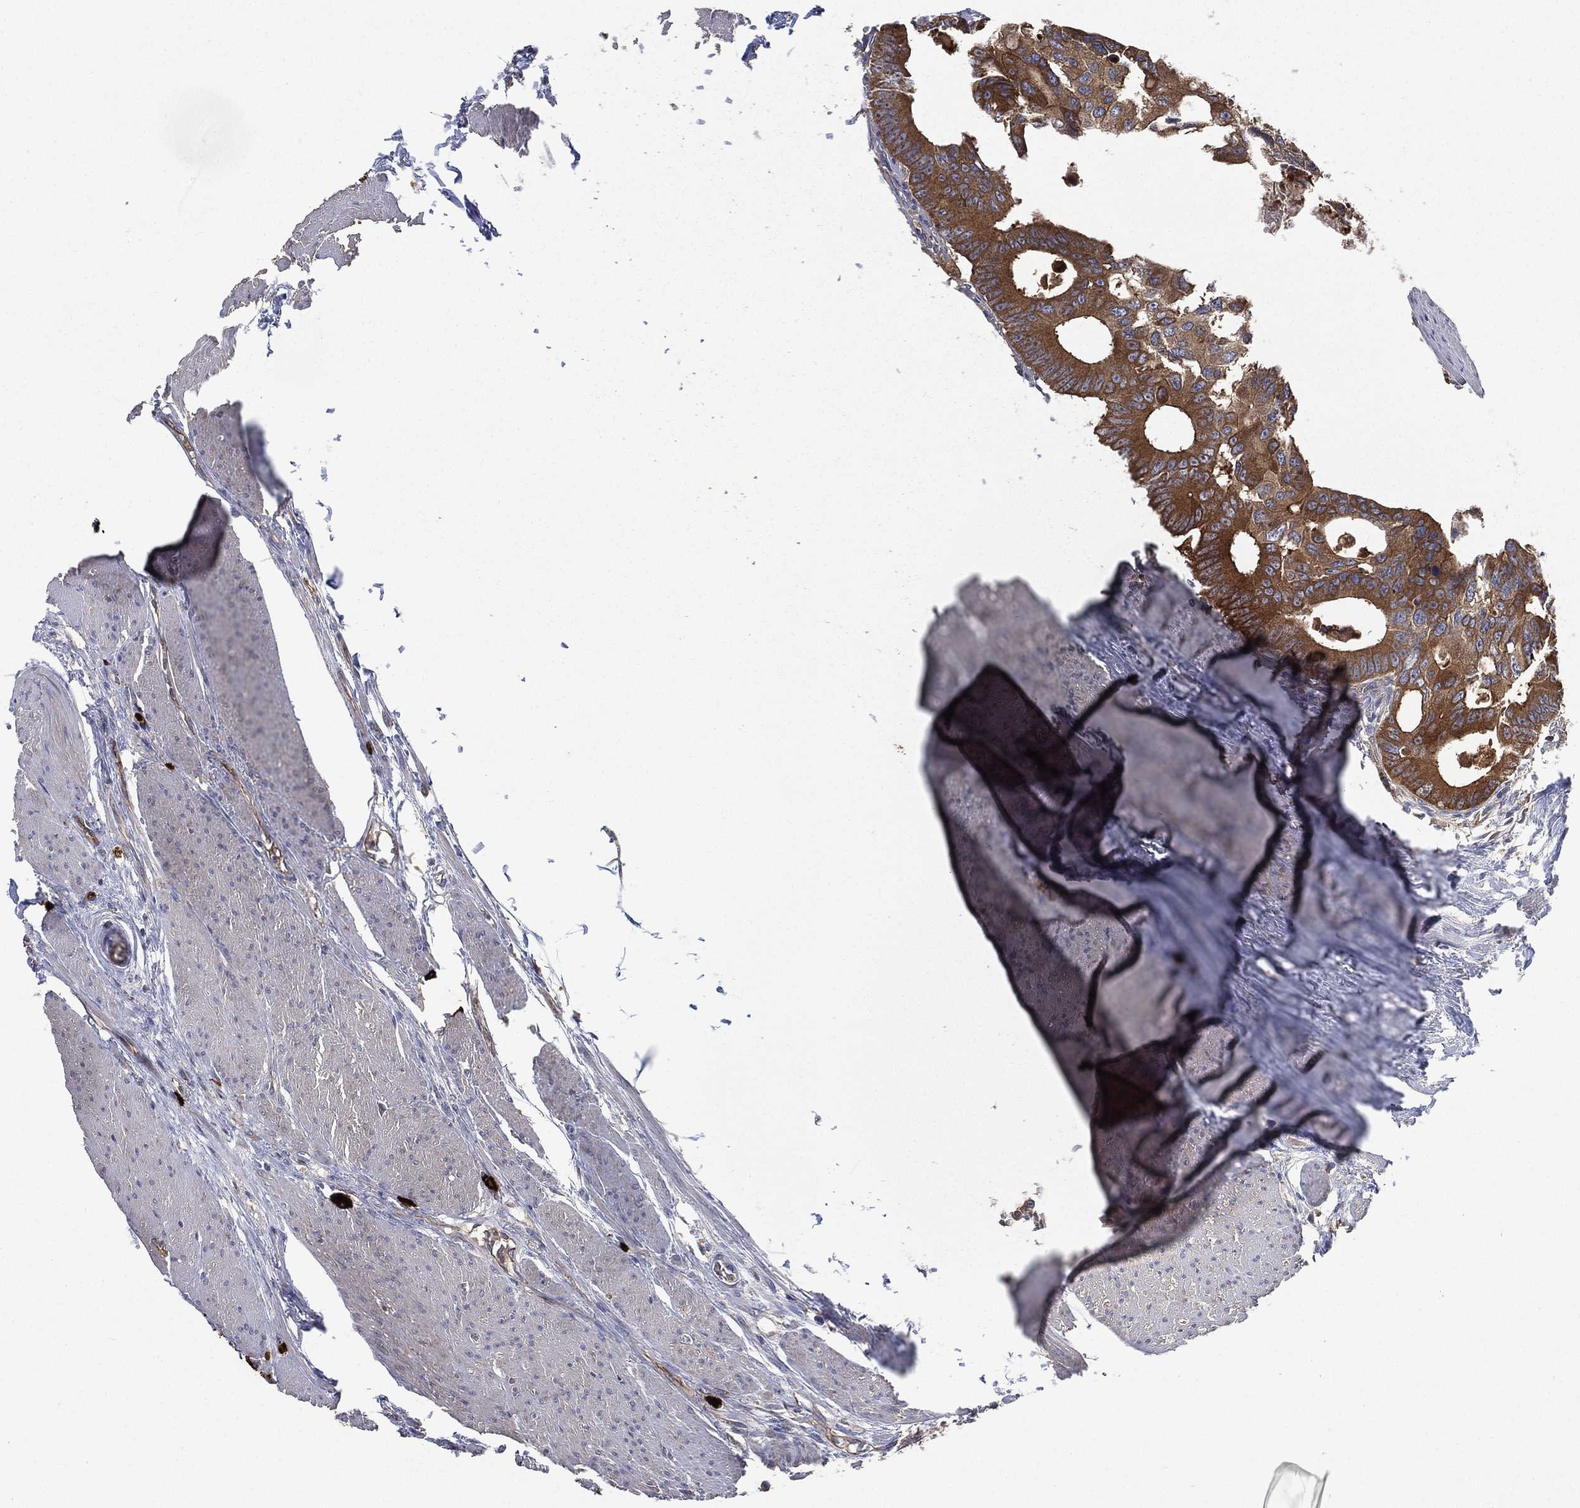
{"staining": {"intensity": "strong", "quantity": ">75%", "location": "cytoplasmic/membranous"}, "tissue": "colorectal cancer", "cell_type": "Tumor cells", "image_type": "cancer", "snomed": [{"axis": "morphology", "description": "Adenocarcinoma, NOS"}, {"axis": "topography", "description": "Rectum"}], "caption": "A brown stain shows strong cytoplasmic/membranous staining of a protein in adenocarcinoma (colorectal) tumor cells.", "gene": "SMPD3", "patient": {"sex": "male", "age": 64}}